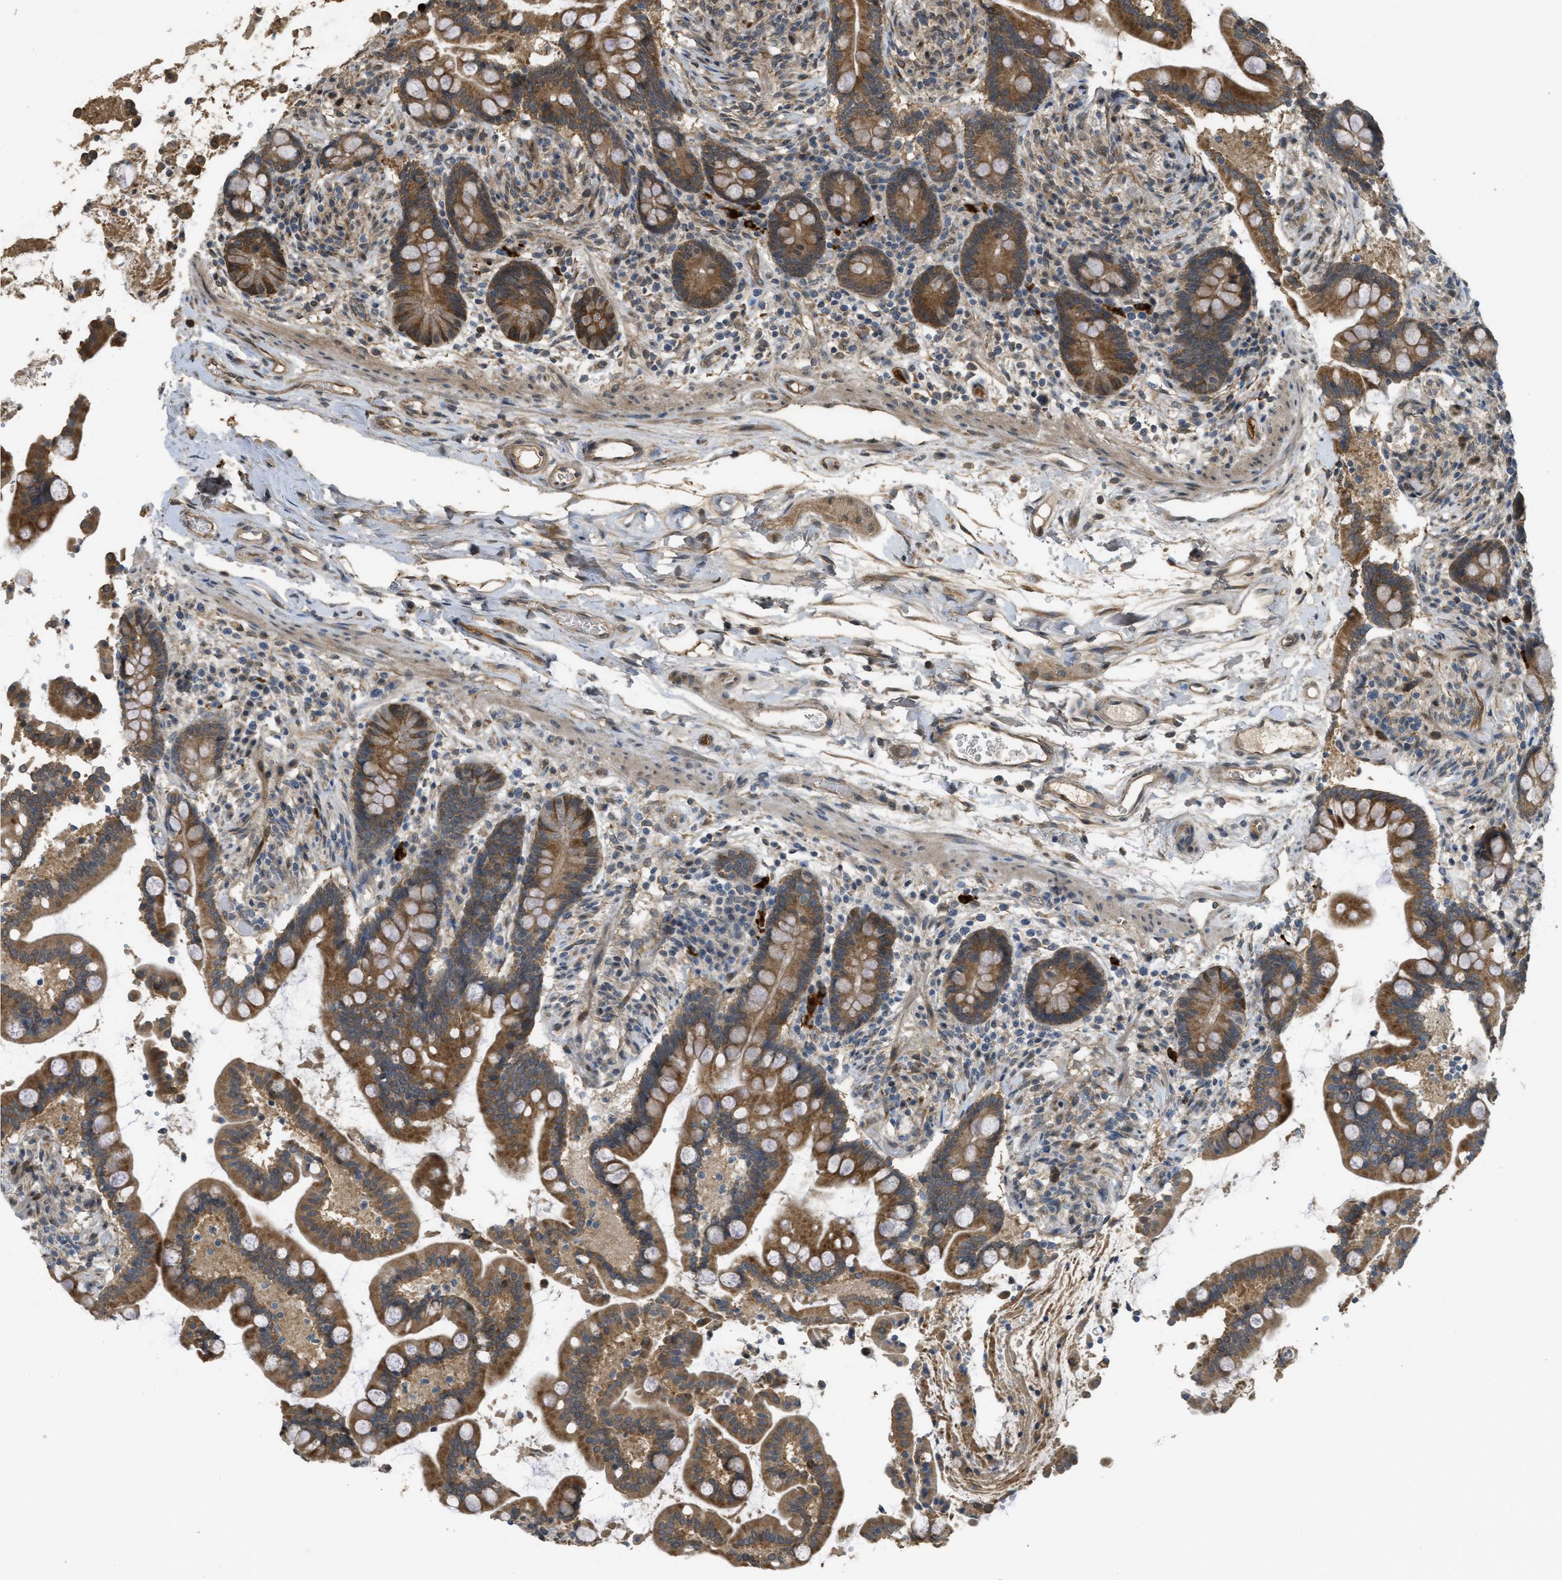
{"staining": {"intensity": "moderate", "quantity": ">75%", "location": "cytoplasmic/membranous"}, "tissue": "colon", "cell_type": "Endothelial cells", "image_type": "normal", "snomed": [{"axis": "morphology", "description": "Normal tissue, NOS"}, {"axis": "topography", "description": "Colon"}], "caption": "Immunohistochemistry (IHC) photomicrograph of normal colon: human colon stained using IHC displays medium levels of moderate protein expression localized specifically in the cytoplasmic/membranous of endothelial cells, appearing as a cytoplasmic/membranous brown color.", "gene": "IGF2BP2", "patient": {"sex": "male", "age": 73}}